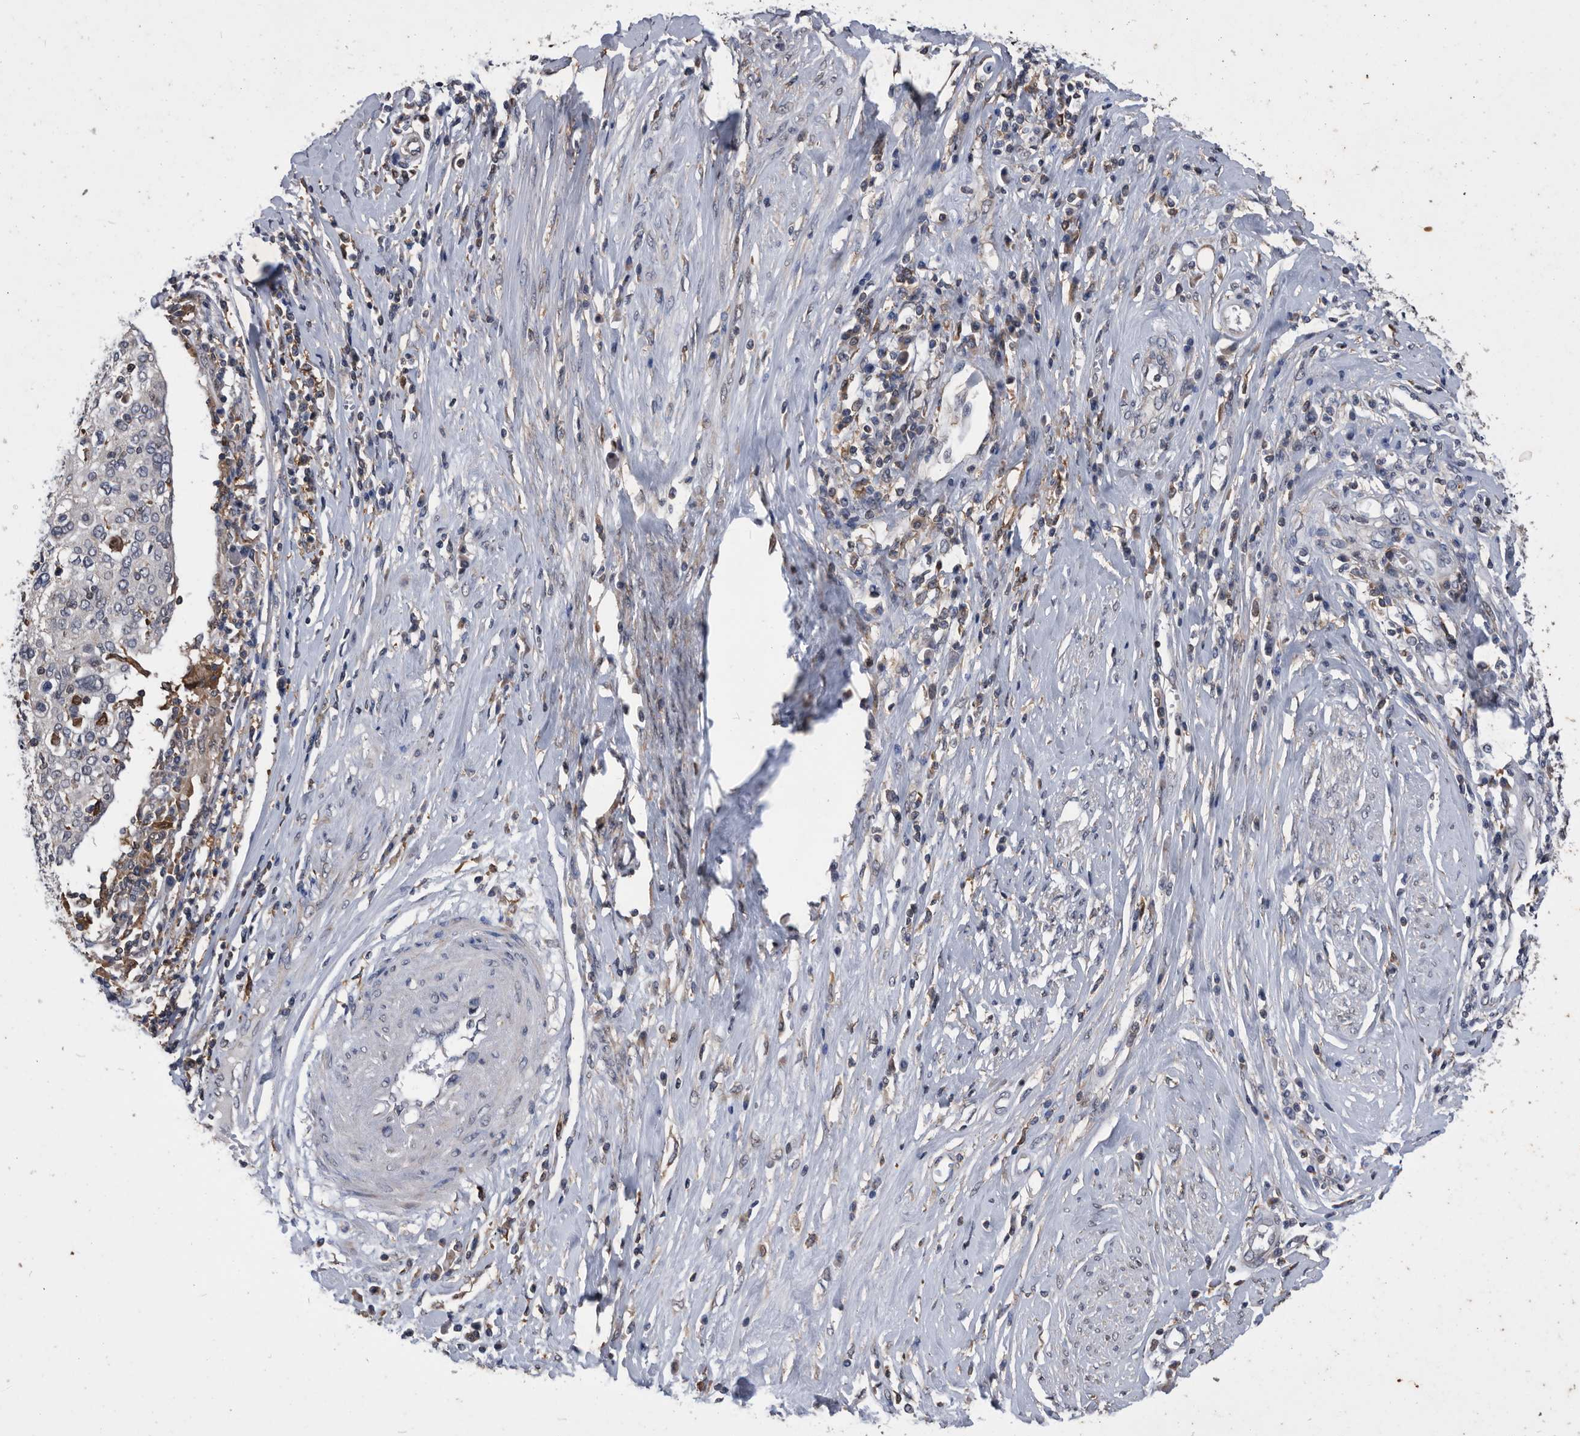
{"staining": {"intensity": "negative", "quantity": "none", "location": "none"}, "tissue": "cervical cancer", "cell_type": "Tumor cells", "image_type": "cancer", "snomed": [{"axis": "morphology", "description": "Squamous cell carcinoma, NOS"}, {"axis": "topography", "description": "Cervix"}], "caption": "A high-resolution histopathology image shows immunohistochemistry staining of cervical cancer (squamous cell carcinoma), which shows no significant positivity in tumor cells.", "gene": "NRBP1", "patient": {"sex": "female", "age": 40}}